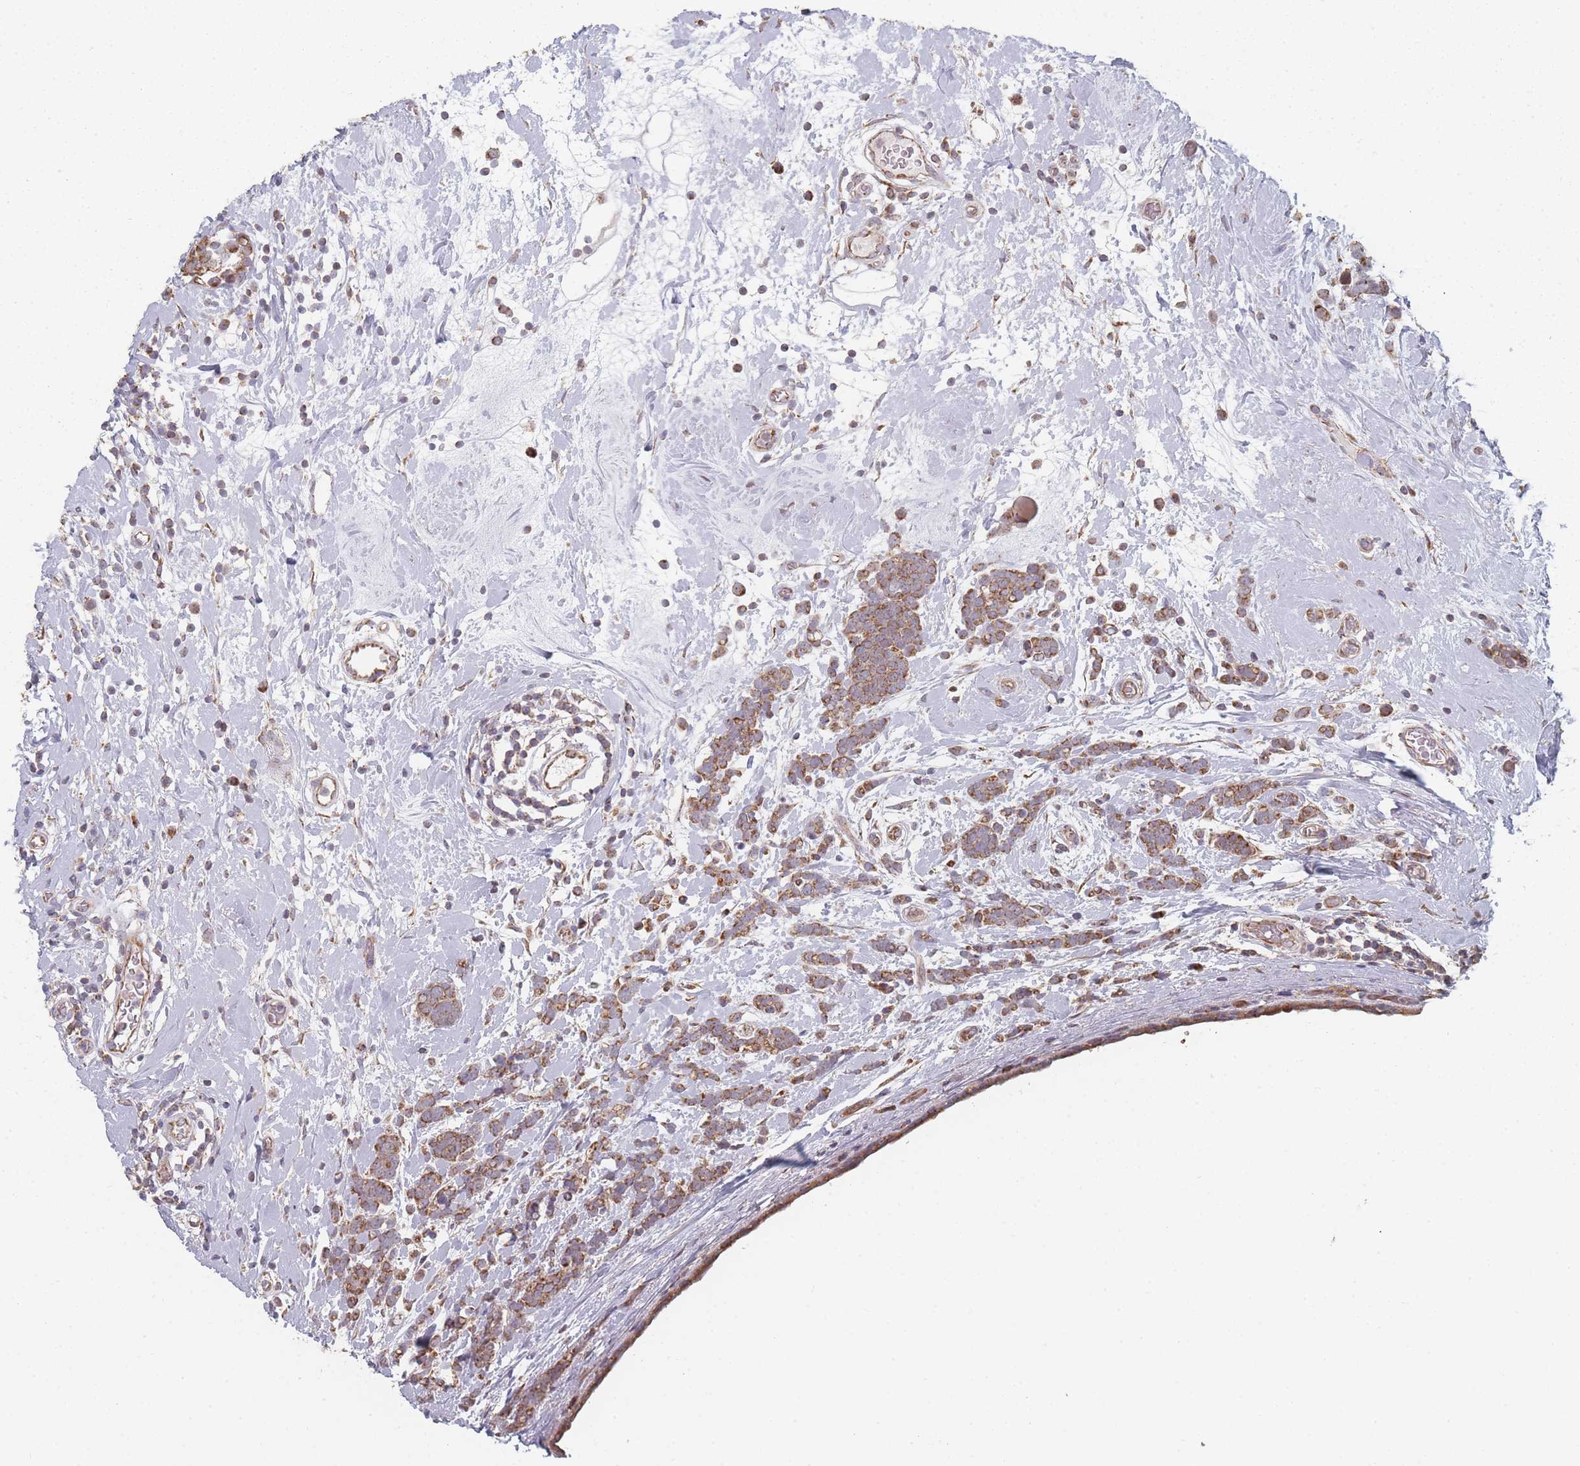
{"staining": {"intensity": "moderate", "quantity": ">75%", "location": "cytoplasmic/membranous"}, "tissue": "breast cancer", "cell_type": "Tumor cells", "image_type": "cancer", "snomed": [{"axis": "morphology", "description": "Lobular carcinoma"}, {"axis": "topography", "description": "Breast"}], "caption": "Lobular carcinoma (breast) stained for a protein displays moderate cytoplasmic/membranous positivity in tumor cells.", "gene": "PSMB3", "patient": {"sex": "female", "age": 58}}